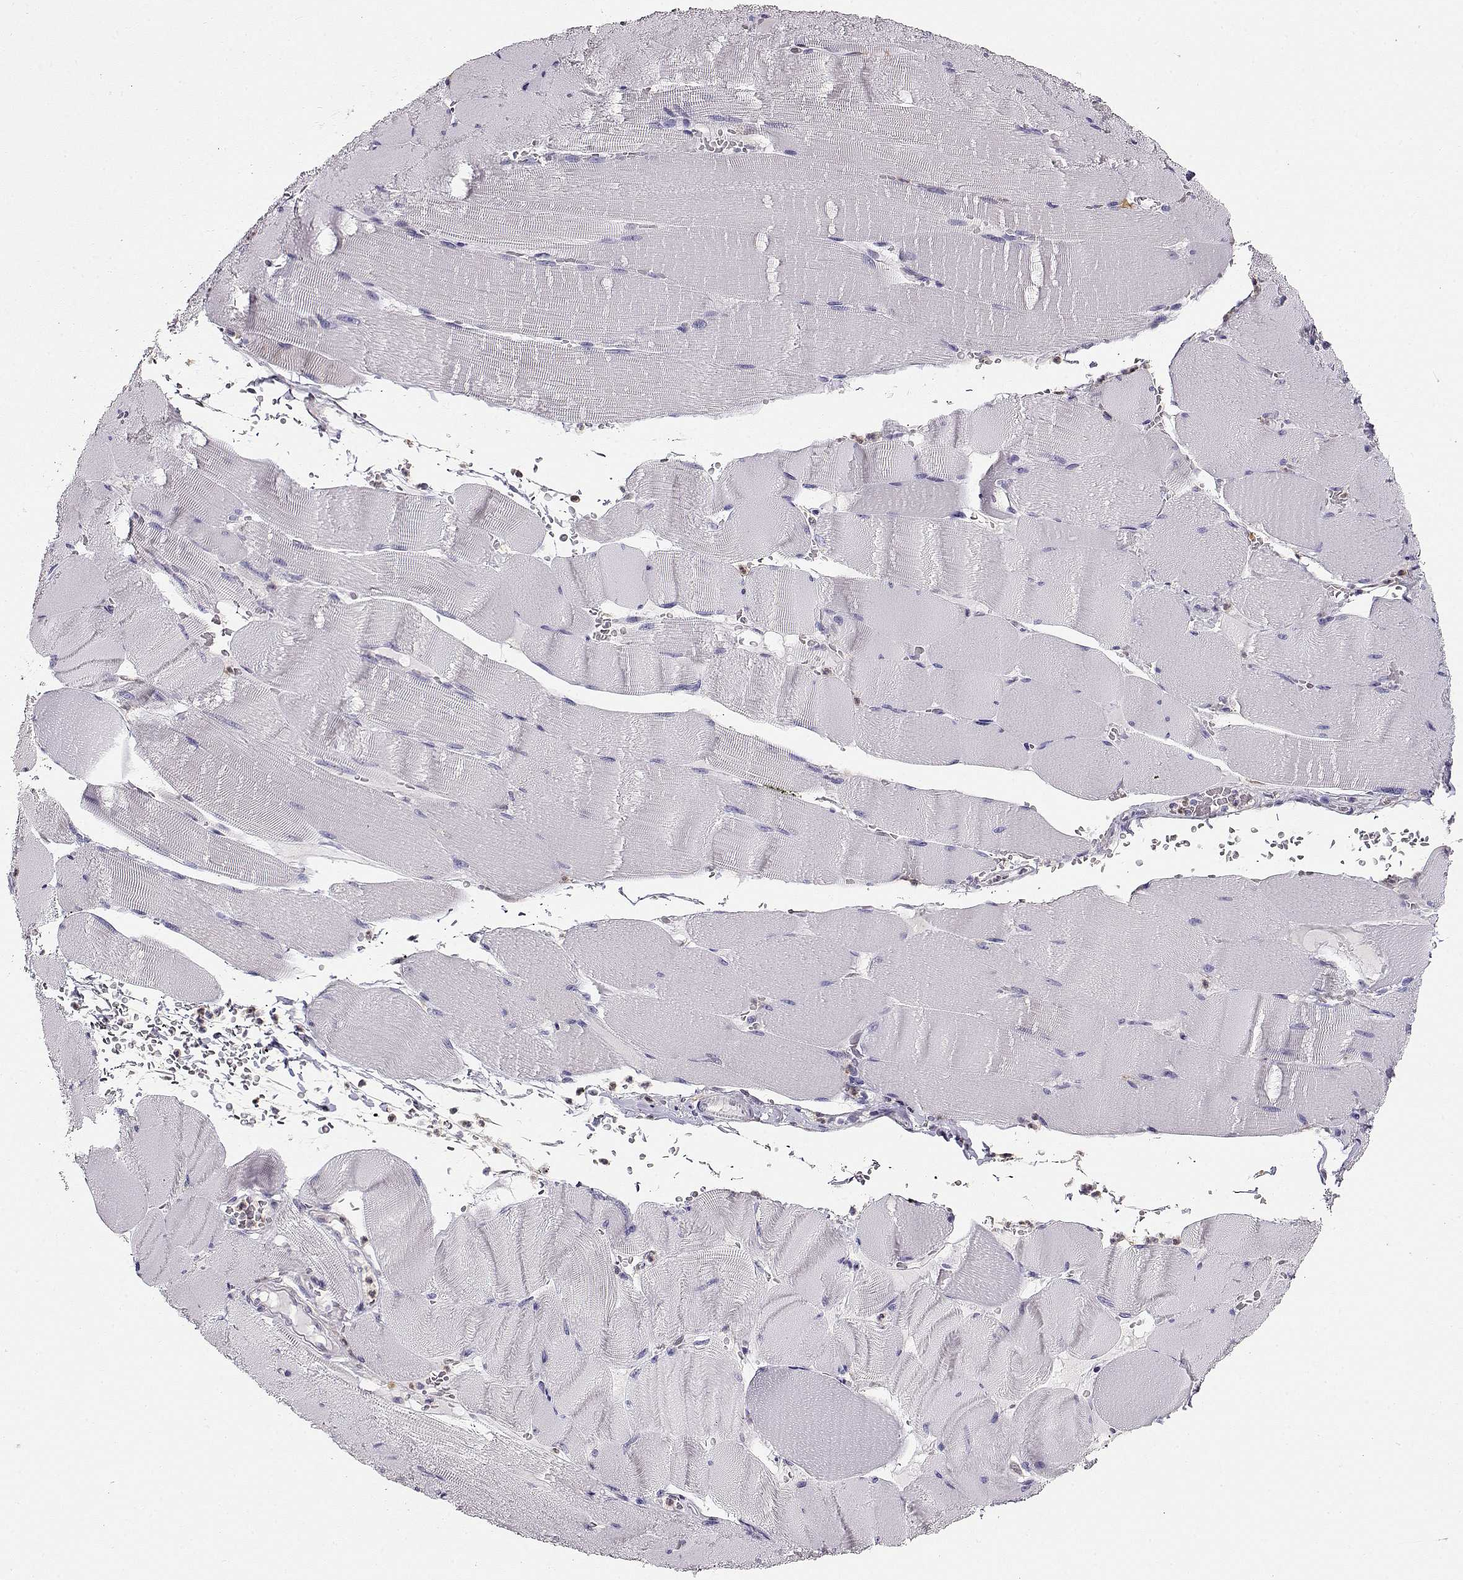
{"staining": {"intensity": "negative", "quantity": "none", "location": "none"}, "tissue": "skeletal muscle", "cell_type": "Myocytes", "image_type": "normal", "snomed": [{"axis": "morphology", "description": "Normal tissue, NOS"}, {"axis": "topography", "description": "Skeletal muscle"}], "caption": "Skeletal muscle stained for a protein using IHC exhibits no expression myocytes.", "gene": "CCR8", "patient": {"sex": "male", "age": 56}}